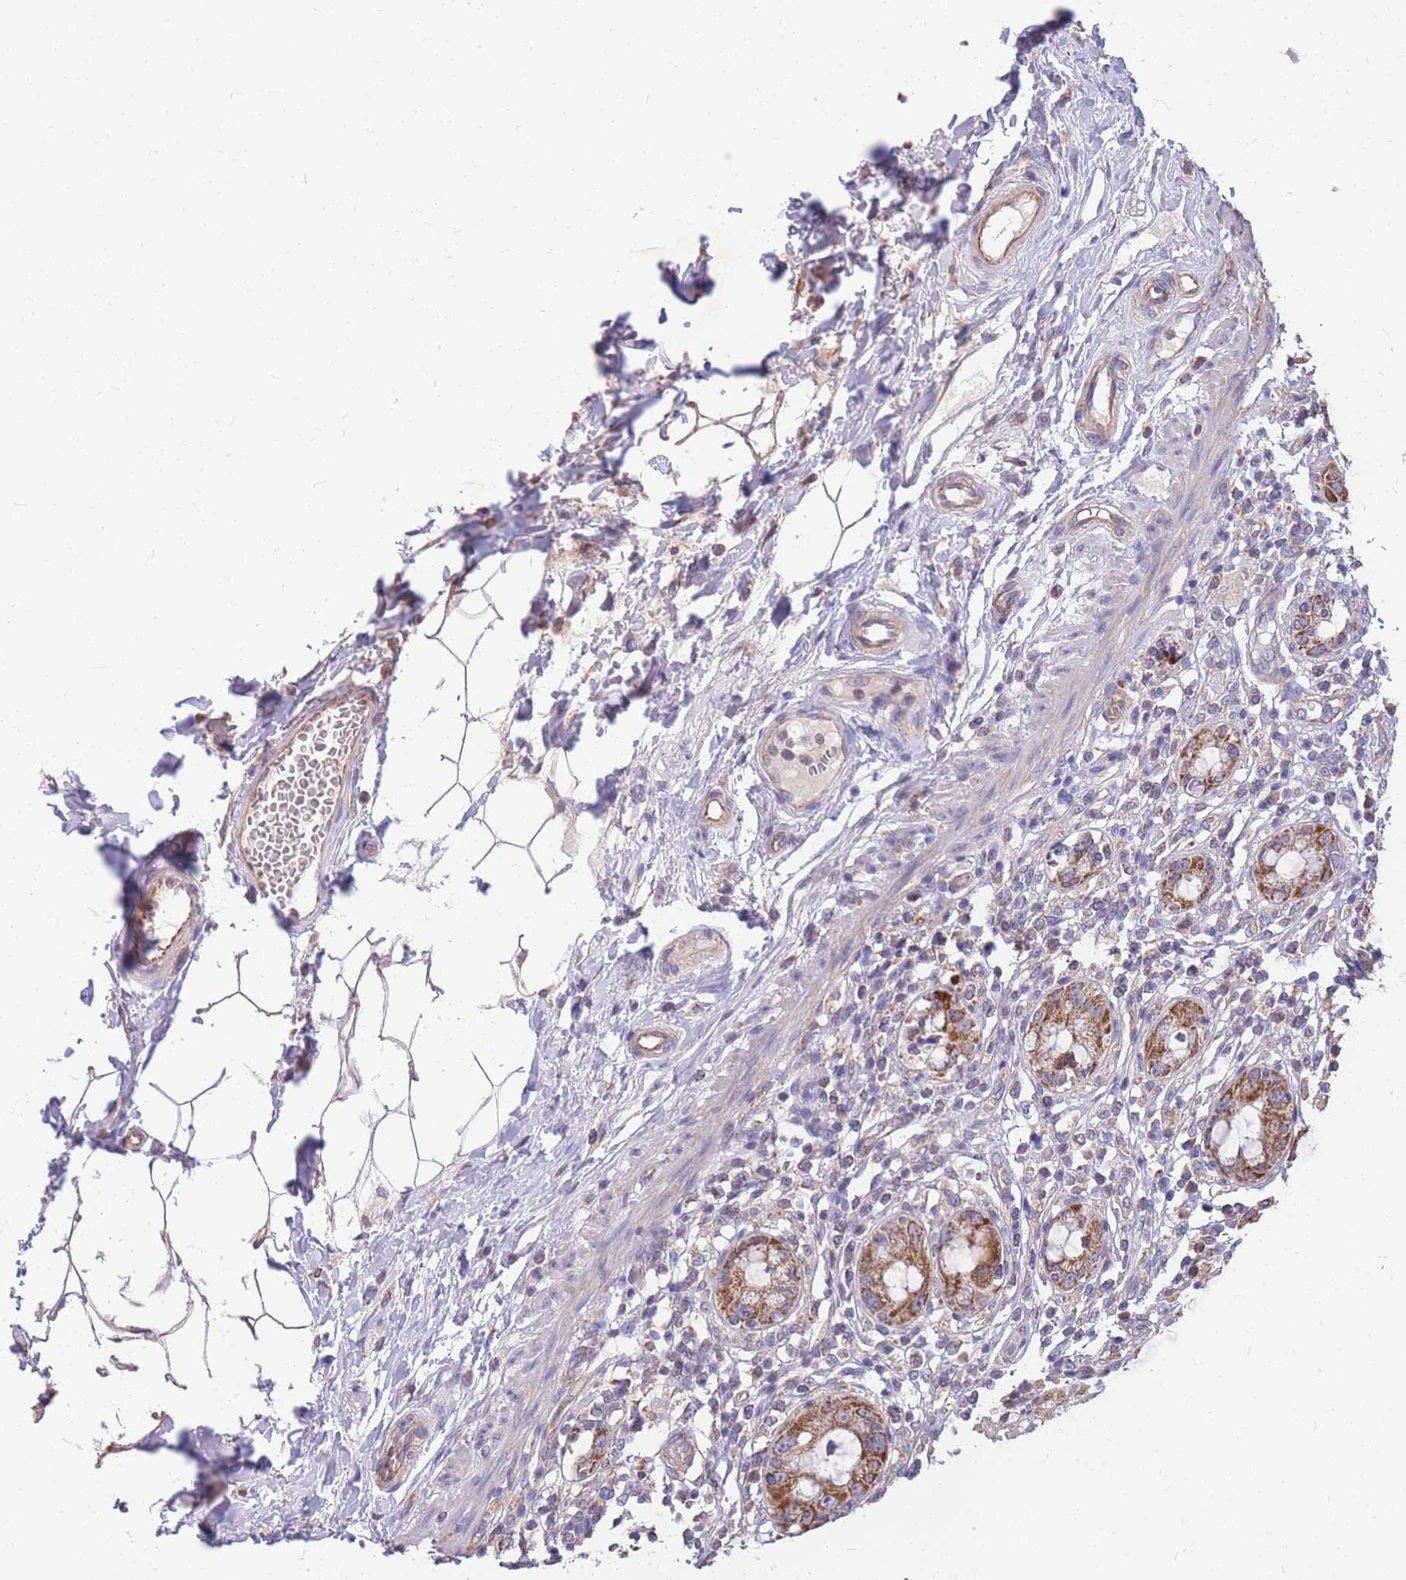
{"staining": {"intensity": "strong", "quantity": ">75%", "location": "cytoplasmic/membranous"}, "tissue": "rectum", "cell_type": "Glandular cells", "image_type": "normal", "snomed": [{"axis": "morphology", "description": "Normal tissue, NOS"}, {"axis": "topography", "description": "Rectum"}], "caption": "Immunohistochemistry photomicrograph of normal rectum: rectum stained using immunohistochemistry (IHC) reveals high levels of strong protein expression localized specifically in the cytoplasmic/membranous of glandular cells, appearing as a cytoplasmic/membranous brown color.", "gene": "MRPS9", "patient": {"sex": "female", "age": 57}}